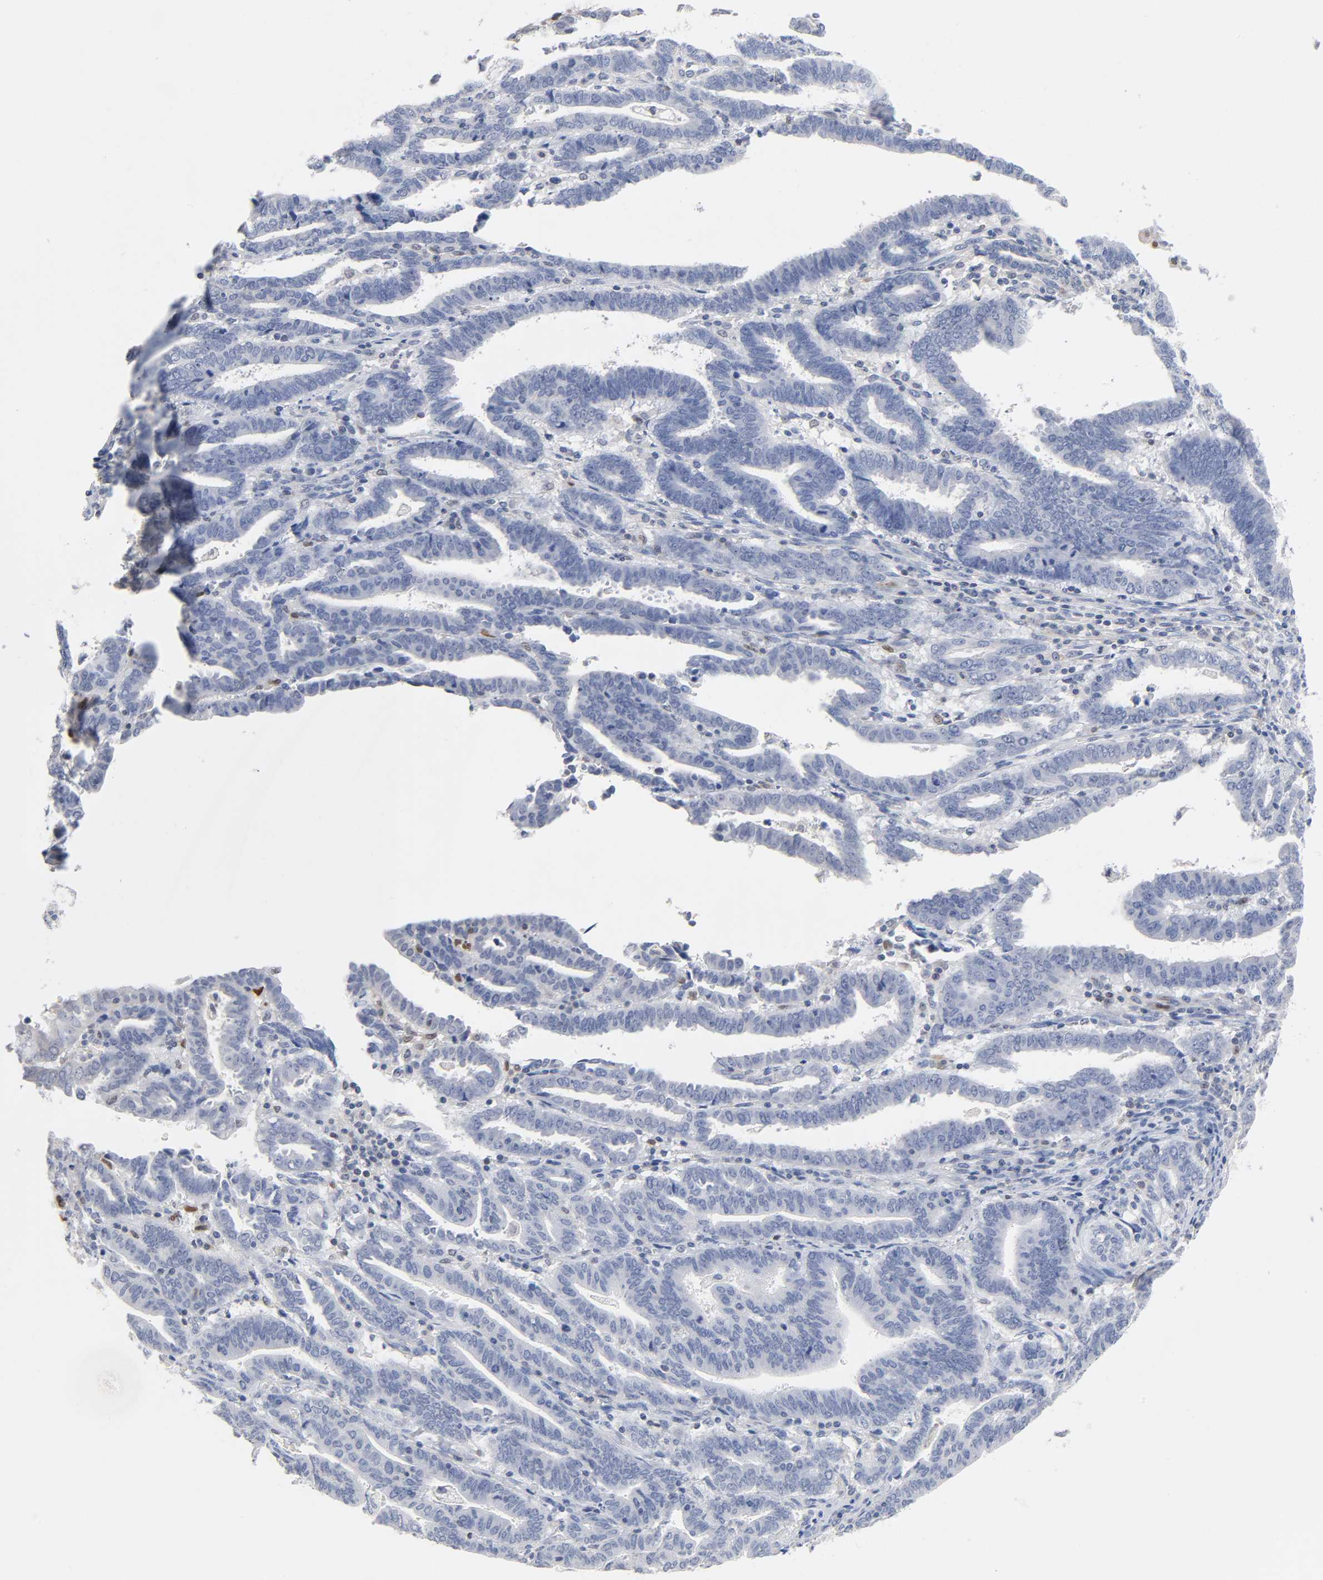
{"staining": {"intensity": "negative", "quantity": "none", "location": "none"}, "tissue": "endometrial cancer", "cell_type": "Tumor cells", "image_type": "cancer", "snomed": [{"axis": "morphology", "description": "Adenocarcinoma, NOS"}, {"axis": "topography", "description": "Uterus"}], "caption": "Immunohistochemistry (IHC) micrograph of human endometrial cancer stained for a protein (brown), which displays no positivity in tumor cells.", "gene": "NFATC1", "patient": {"sex": "female", "age": 83}}